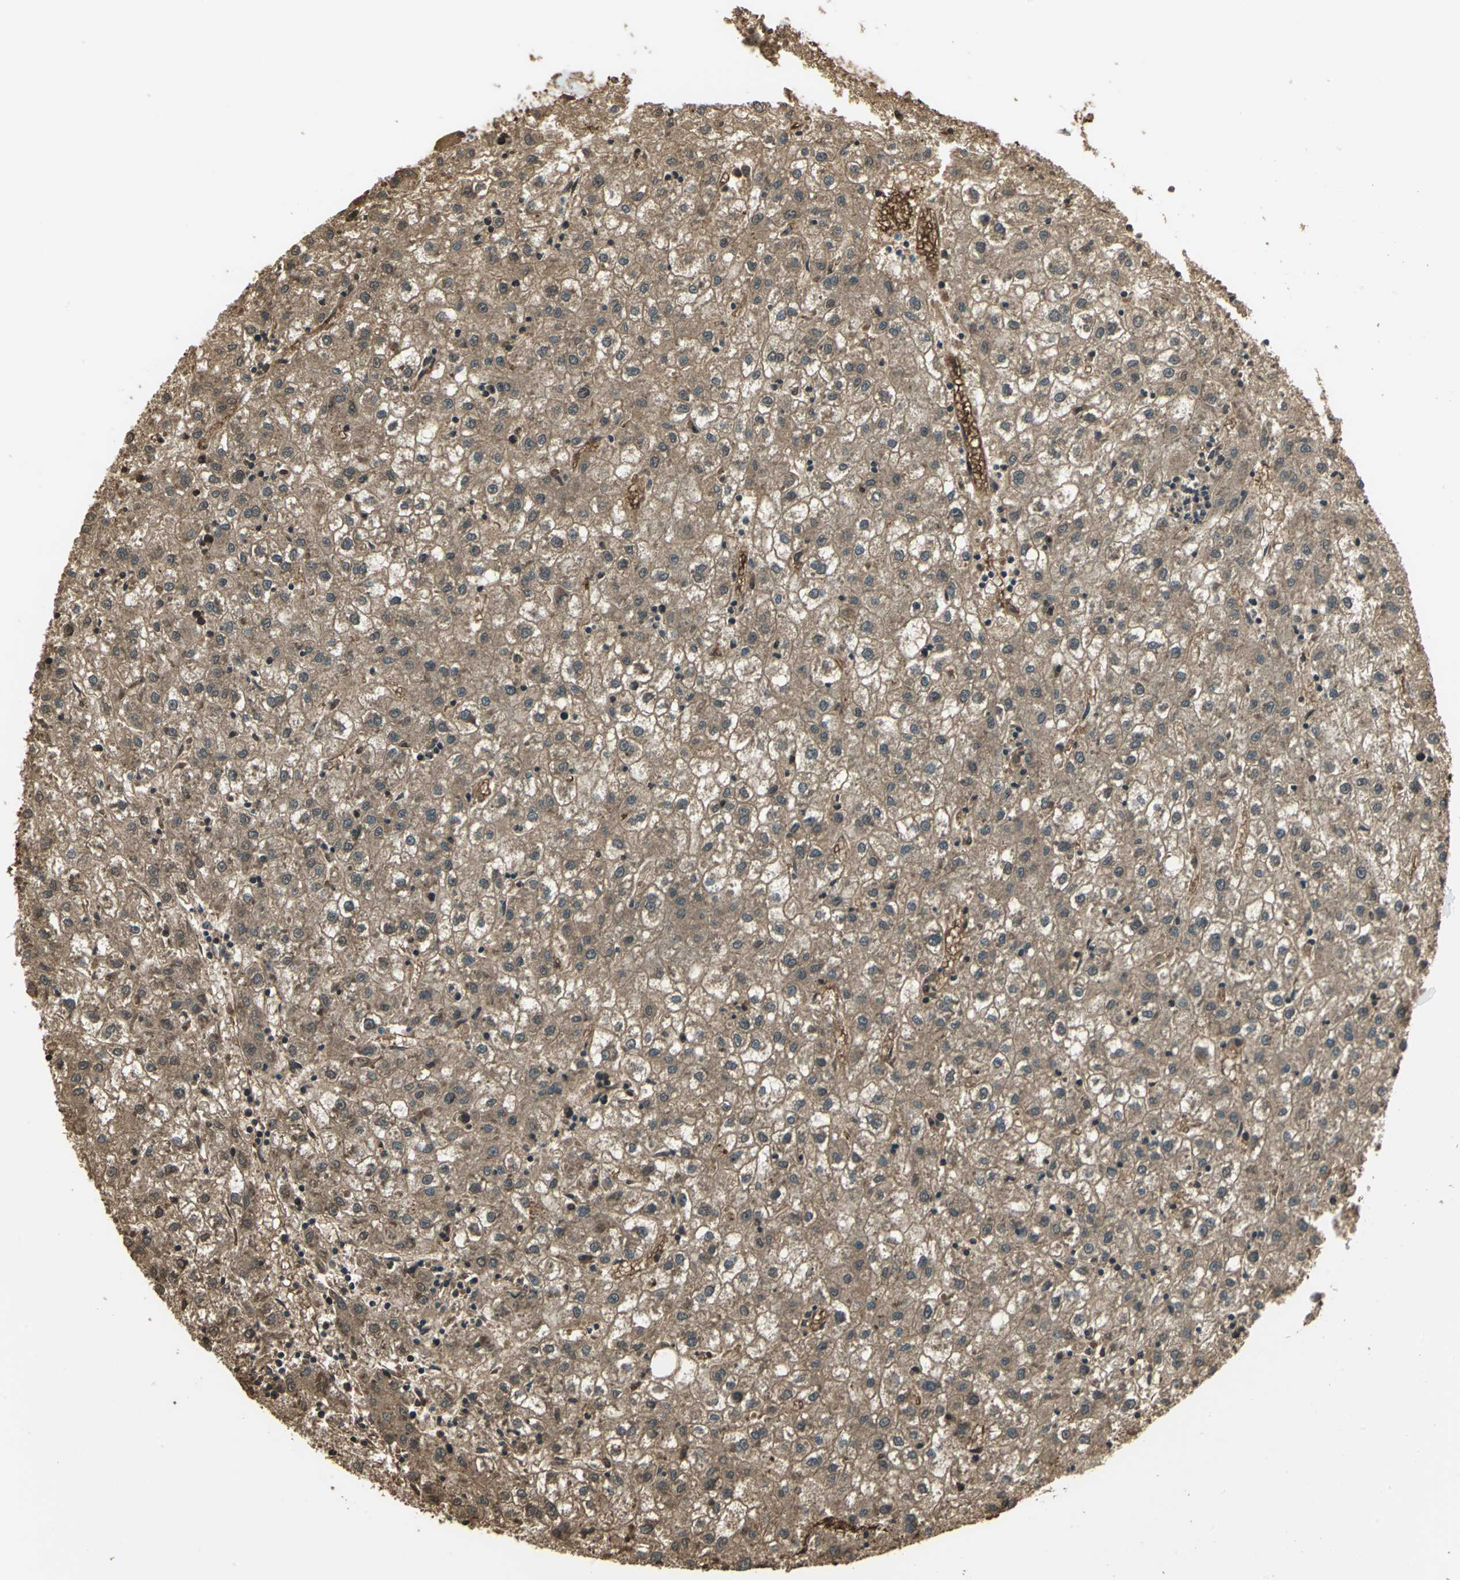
{"staining": {"intensity": "weak", "quantity": ">75%", "location": "cytoplasmic/membranous,nuclear"}, "tissue": "liver cancer", "cell_type": "Tumor cells", "image_type": "cancer", "snomed": [{"axis": "morphology", "description": "Carcinoma, Hepatocellular, NOS"}, {"axis": "topography", "description": "Liver"}], "caption": "Protein expression analysis of hepatocellular carcinoma (liver) displays weak cytoplasmic/membranous and nuclear expression in approximately >75% of tumor cells. Nuclei are stained in blue.", "gene": "DDAH1", "patient": {"sex": "male", "age": 72}}